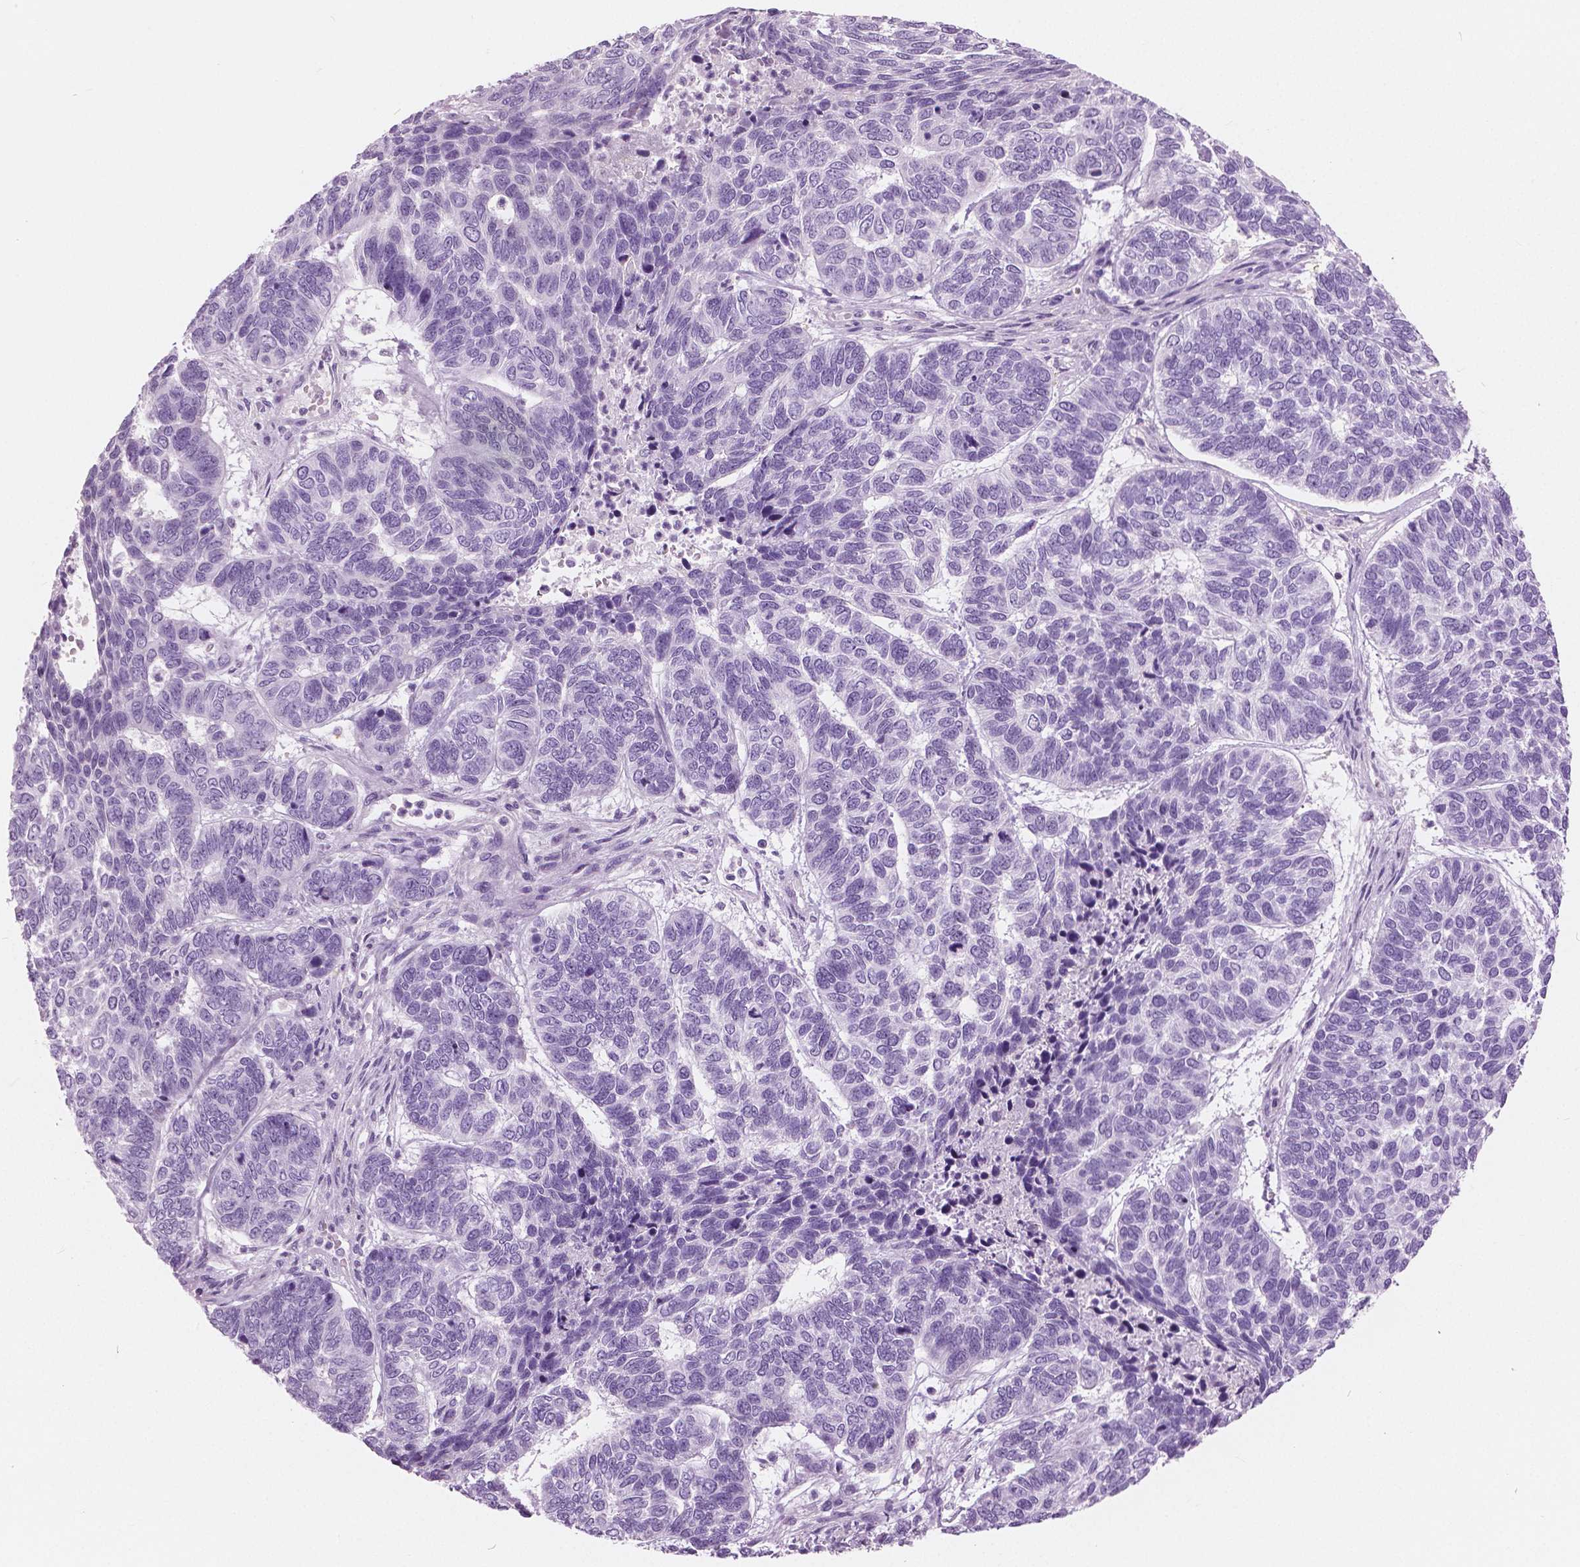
{"staining": {"intensity": "negative", "quantity": "none", "location": "none"}, "tissue": "skin cancer", "cell_type": "Tumor cells", "image_type": "cancer", "snomed": [{"axis": "morphology", "description": "Basal cell carcinoma"}, {"axis": "topography", "description": "Skin"}], "caption": "This is an IHC photomicrograph of skin cancer. There is no expression in tumor cells.", "gene": "GALM", "patient": {"sex": "female", "age": 65}}